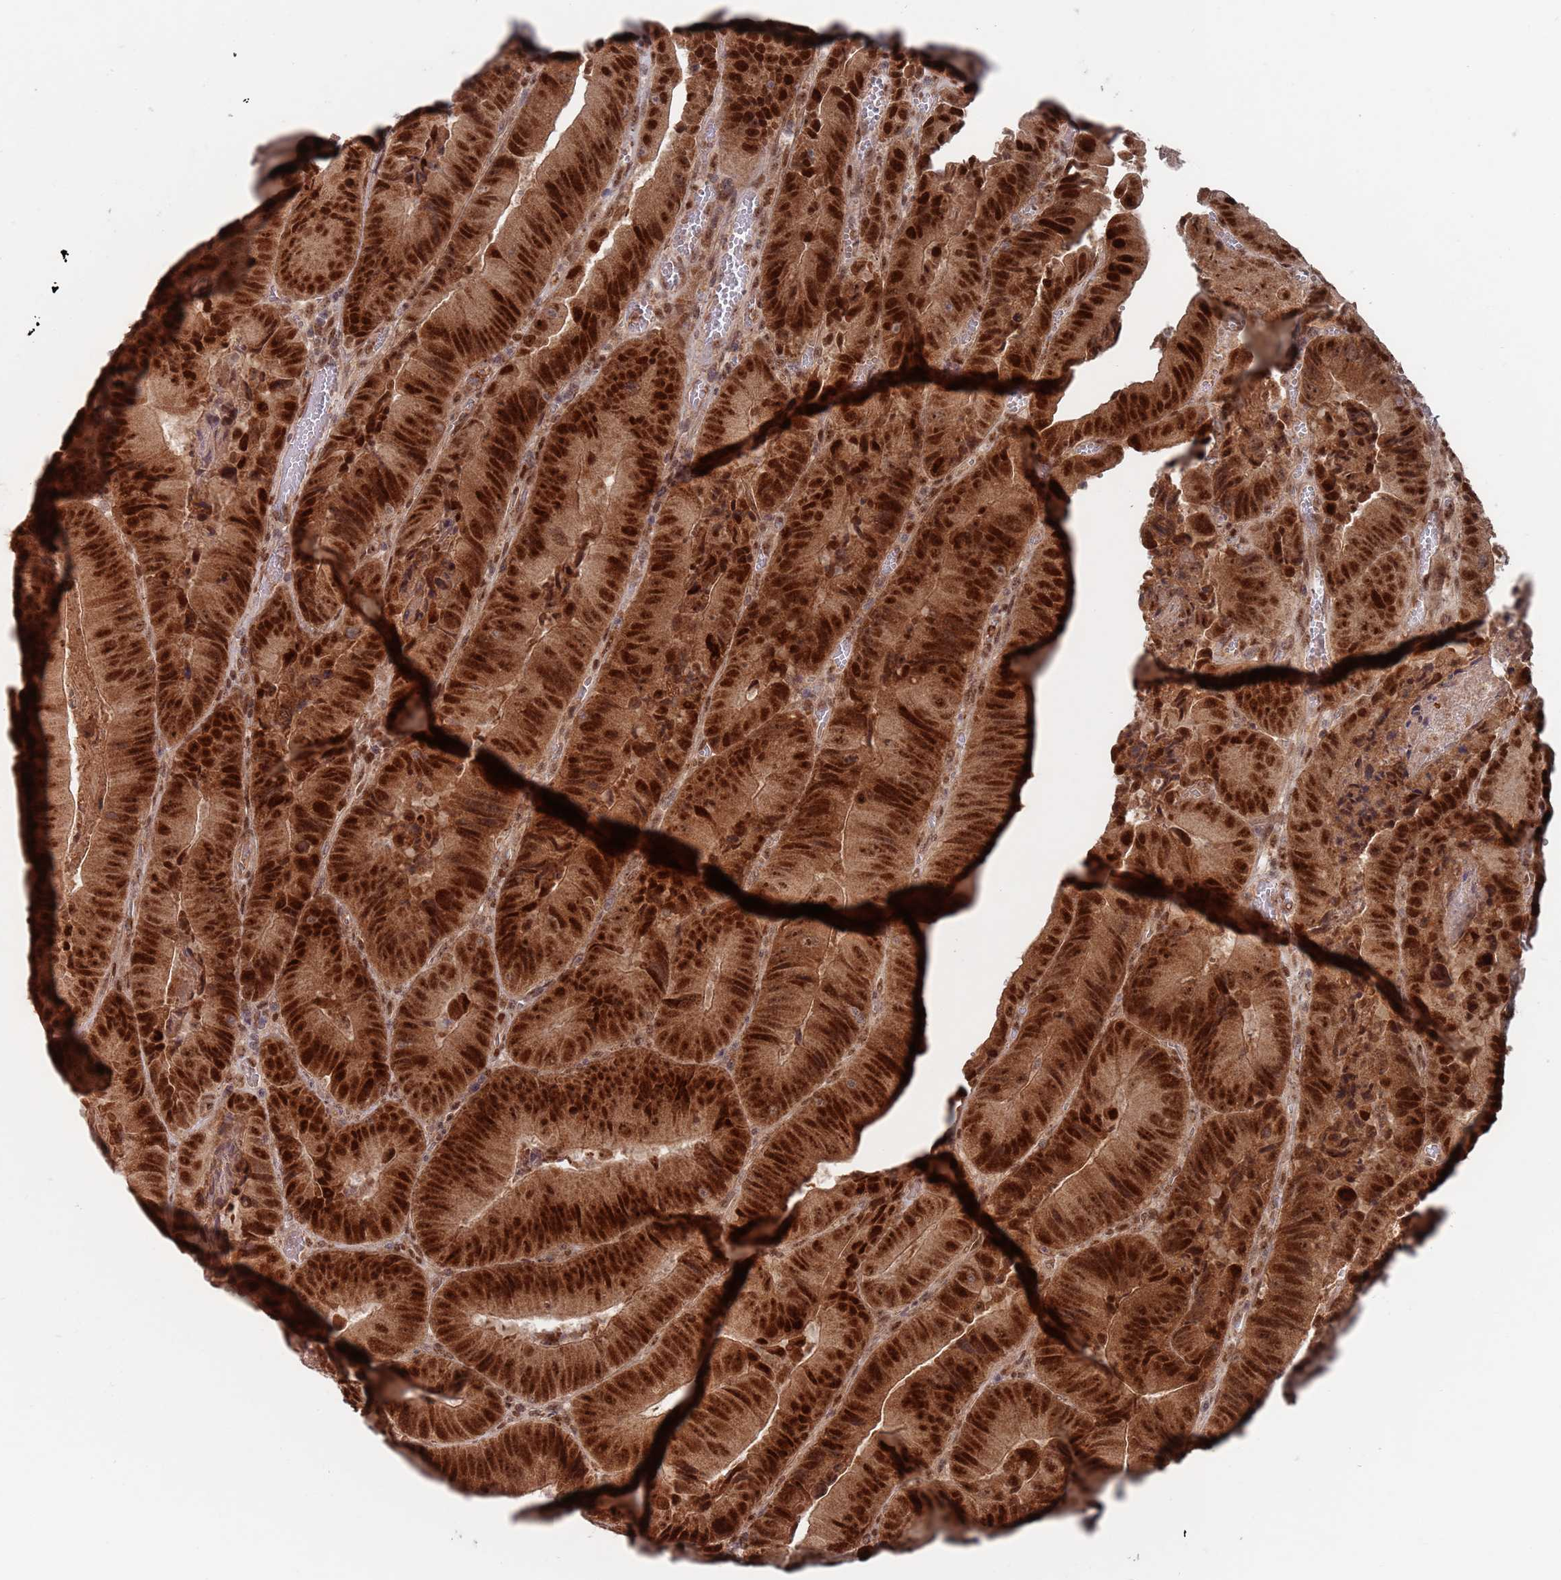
{"staining": {"intensity": "strong", "quantity": ">75%", "location": "nuclear"}, "tissue": "colorectal cancer", "cell_type": "Tumor cells", "image_type": "cancer", "snomed": [{"axis": "morphology", "description": "Adenocarcinoma, NOS"}, {"axis": "topography", "description": "Colon"}], "caption": "About >75% of tumor cells in colorectal cancer demonstrate strong nuclear protein staining as visualized by brown immunohistochemical staining.", "gene": "RPP25", "patient": {"sex": "female", "age": 86}}